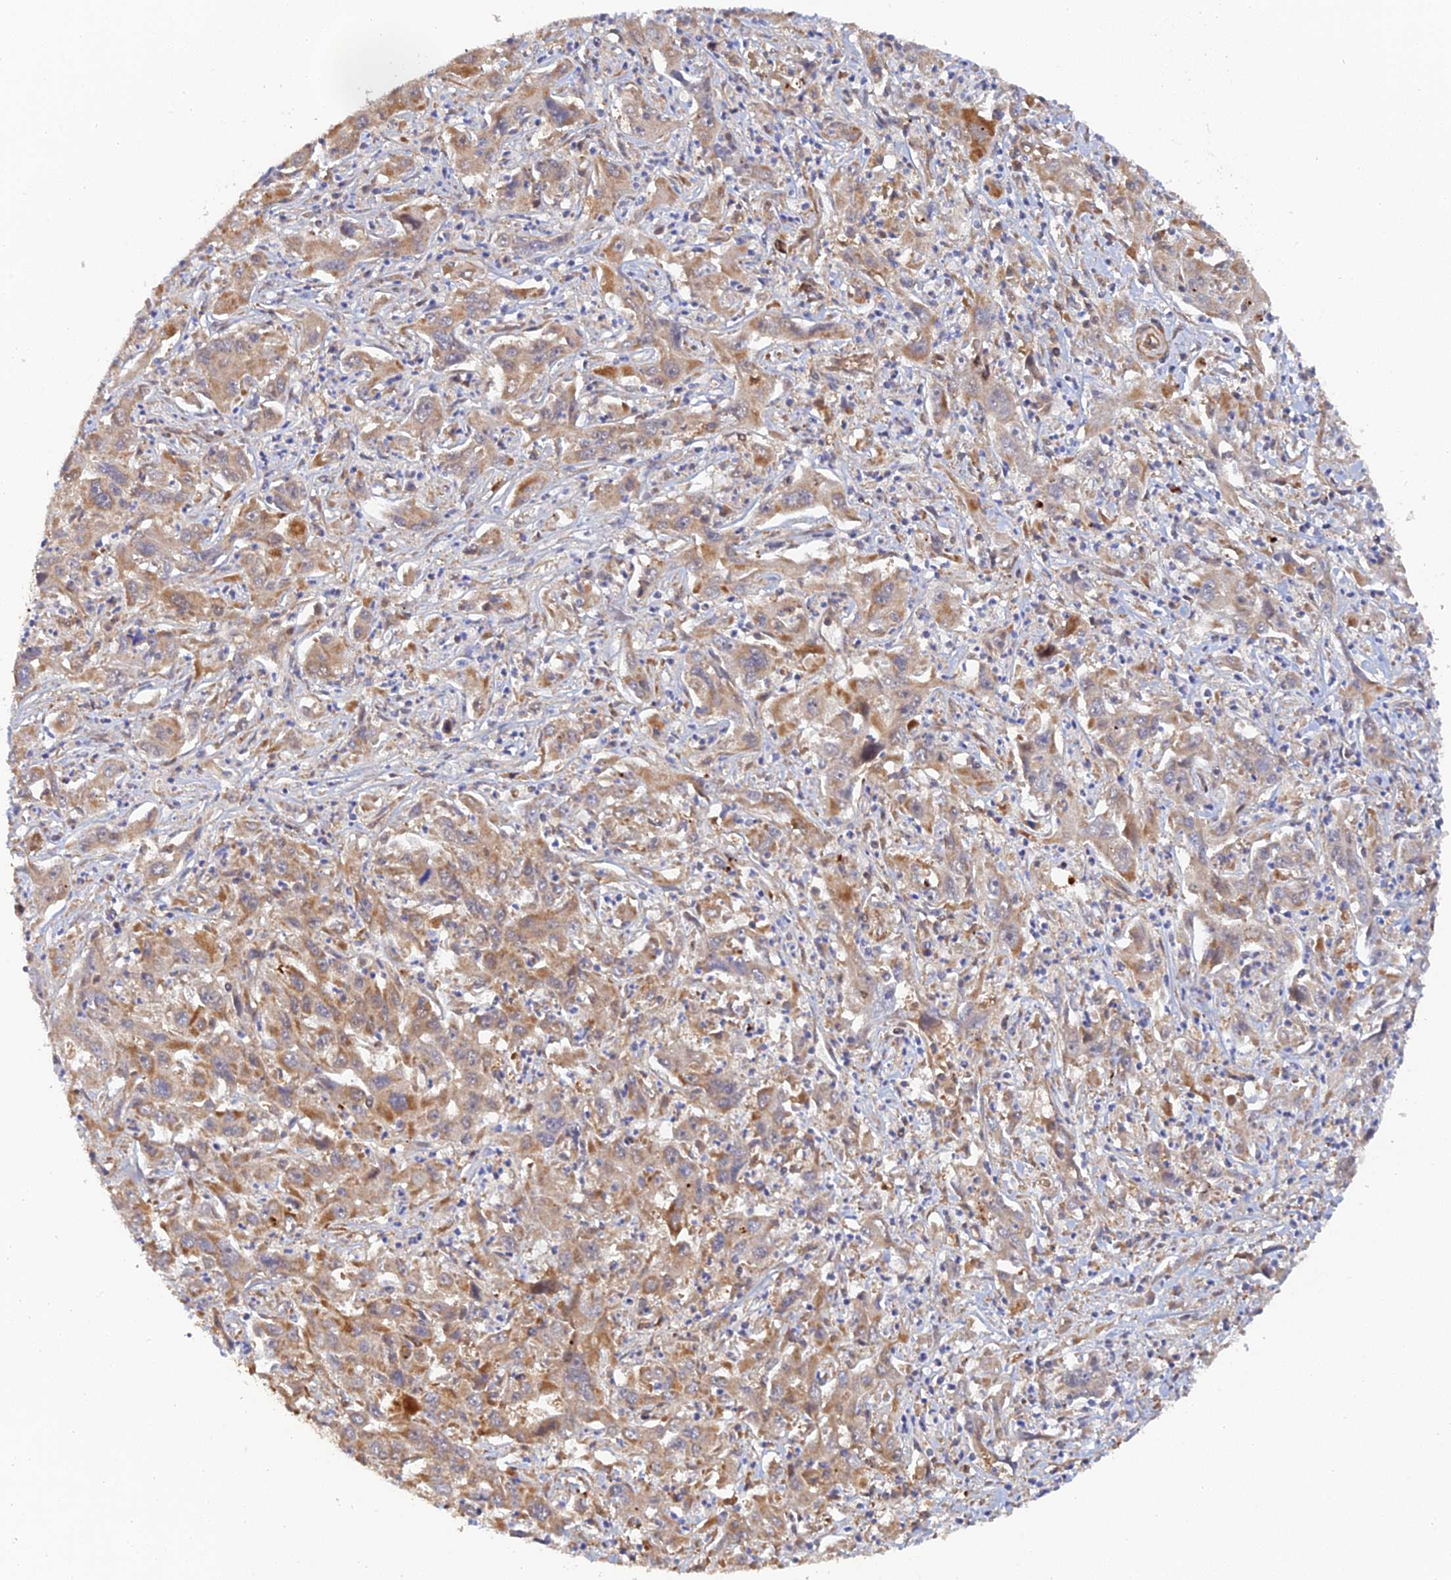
{"staining": {"intensity": "moderate", "quantity": "25%-75%", "location": "cytoplasmic/membranous"}, "tissue": "liver cancer", "cell_type": "Tumor cells", "image_type": "cancer", "snomed": [{"axis": "morphology", "description": "Carcinoma, Hepatocellular, NOS"}, {"axis": "topography", "description": "Liver"}], "caption": "Approximately 25%-75% of tumor cells in liver cancer (hepatocellular carcinoma) demonstrate moderate cytoplasmic/membranous protein expression as visualized by brown immunohistochemical staining.", "gene": "ARL2BP", "patient": {"sex": "male", "age": 63}}